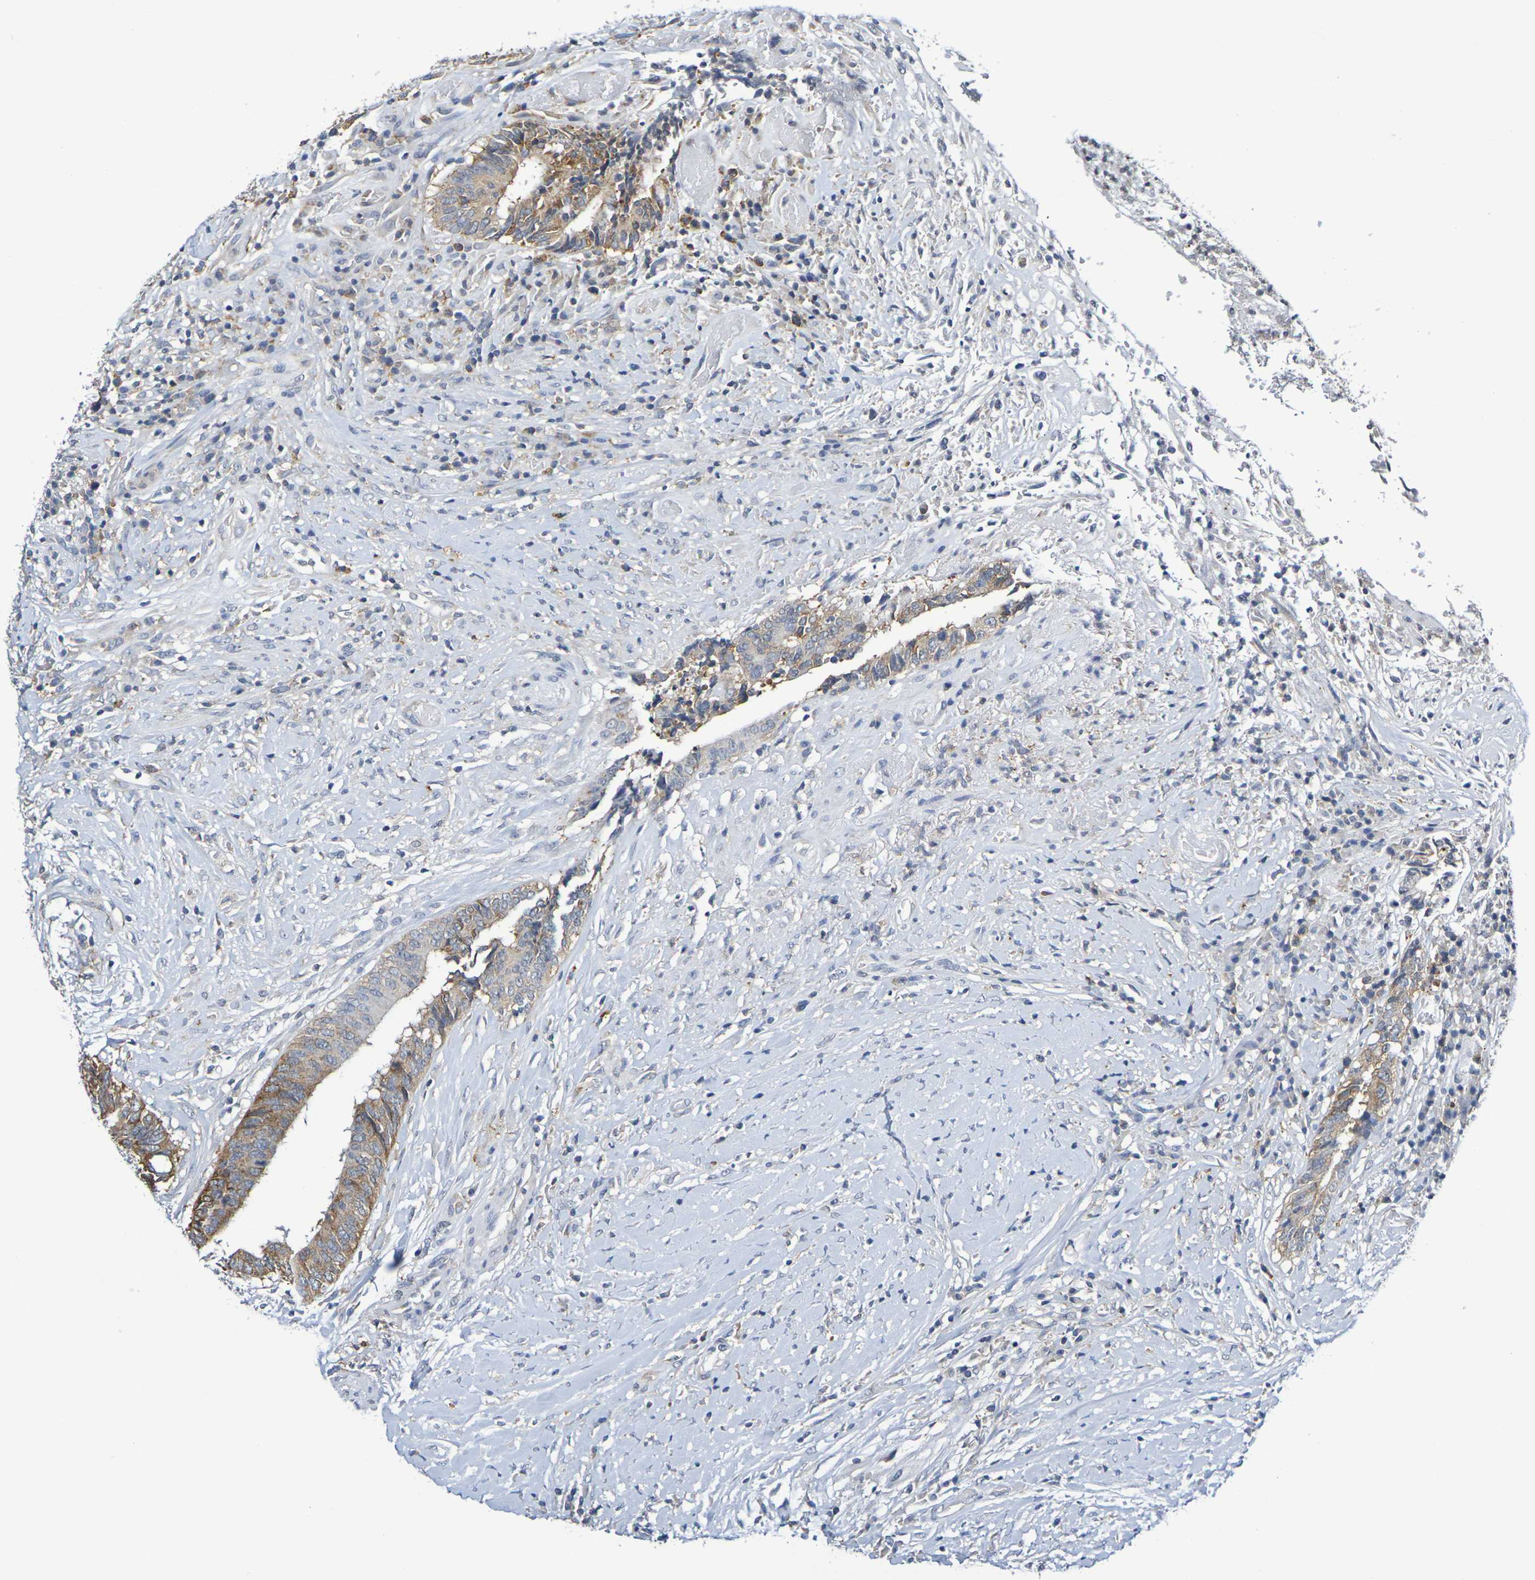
{"staining": {"intensity": "moderate", "quantity": "25%-75%", "location": "cytoplasmic/membranous"}, "tissue": "colorectal cancer", "cell_type": "Tumor cells", "image_type": "cancer", "snomed": [{"axis": "morphology", "description": "Adenocarcinoma, NOS"}, {"axis": "topography", "description": "Rectum"}], "caption": "Protein staining displays moderate cytoplasmic/membranous staining in about 25%-75% of tumor cells in colorectal cancer (adenocarcinoma). (DAB (3,3'-diaminobenzidine) IHC, brown staining for protein, blue staining for nuclei).", "gene": "CHRNB1", "patient": {"sex": "male", "age": 63}}